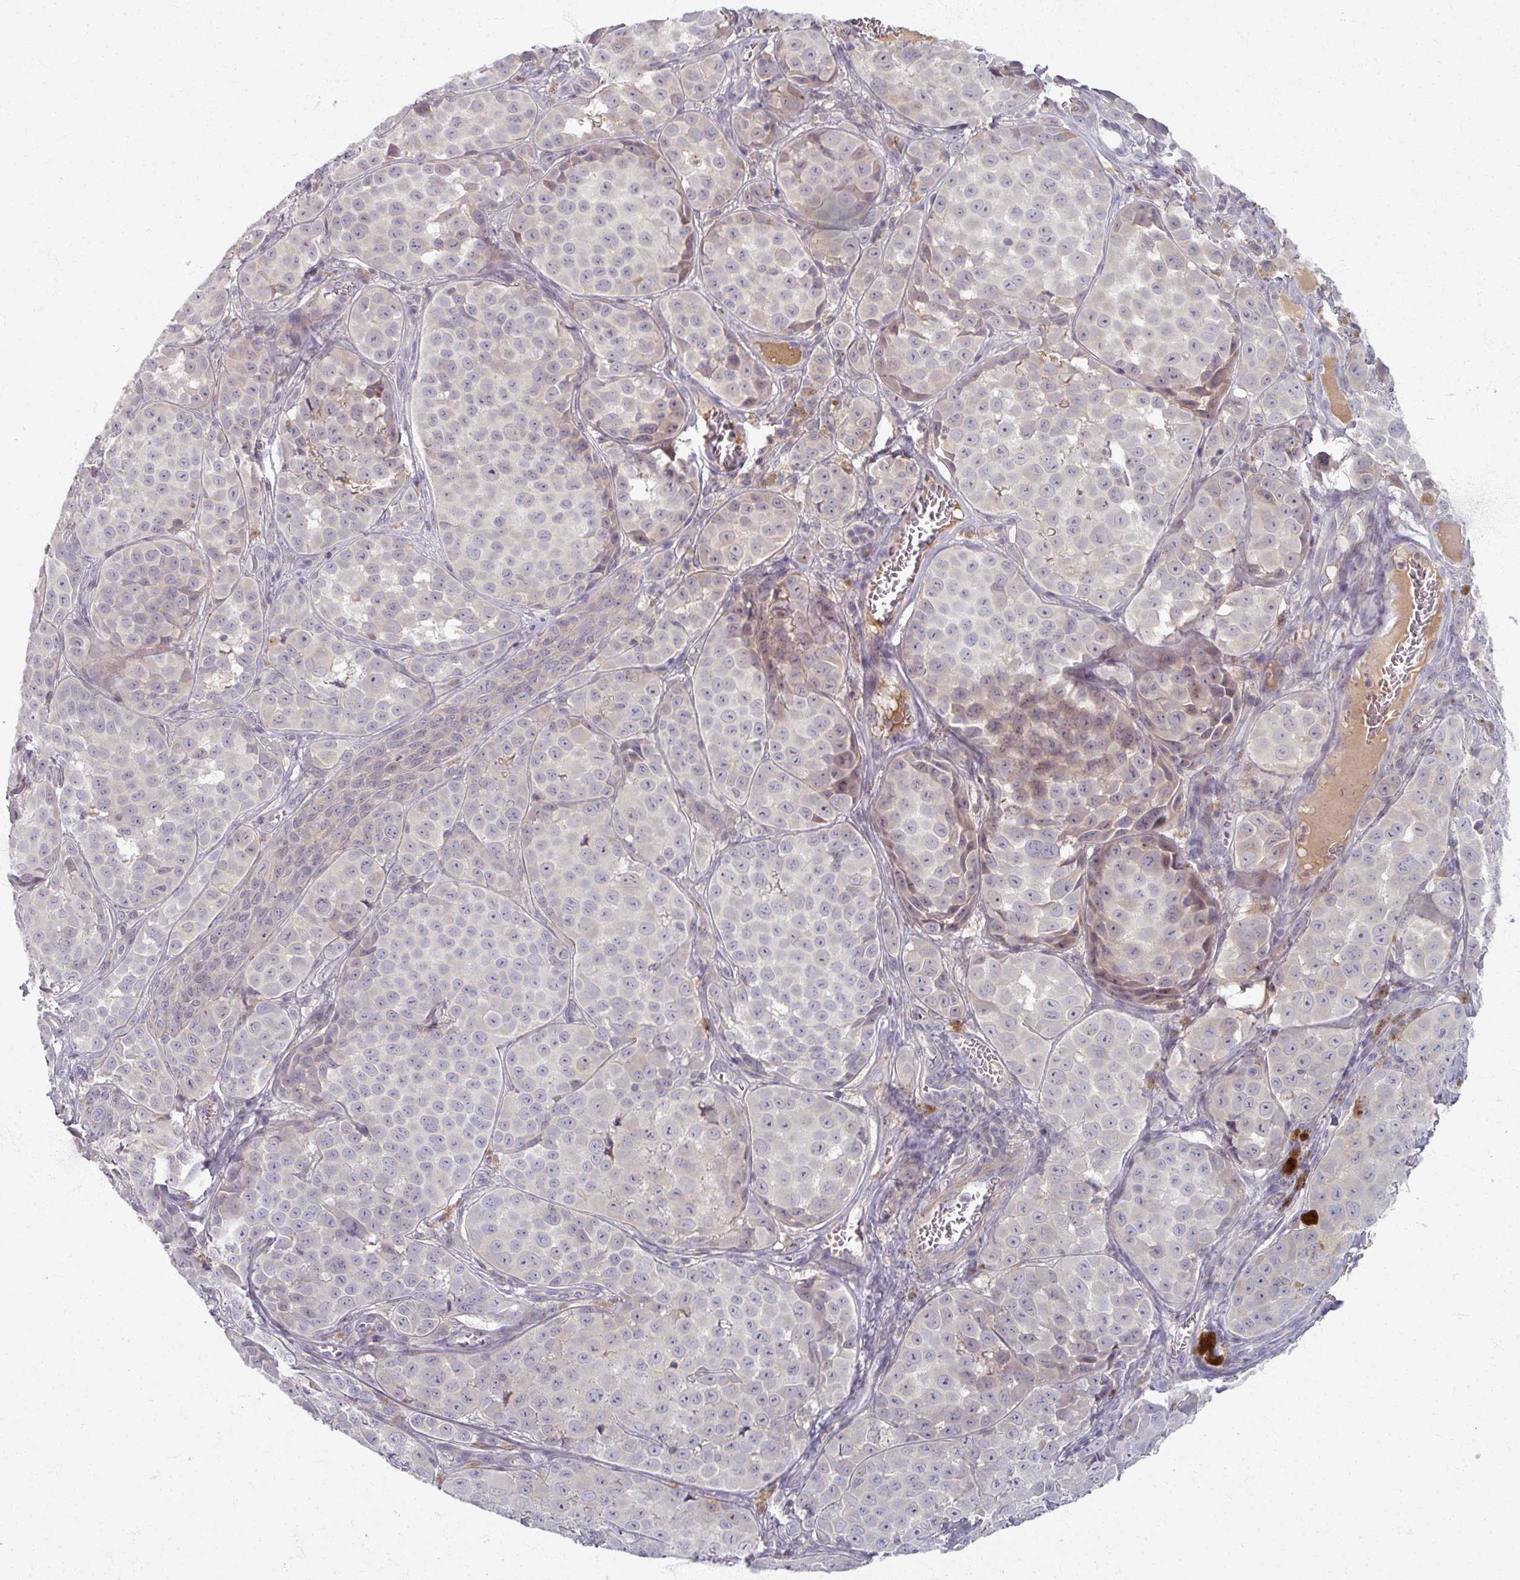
{"staining": {"intensity": "negative", "quantity": "none", "location": "none"}, "tissue": "melanoma", "cell_type": "Tumor cells", "image_type": "cancer", "snomed": [{"axis": "morphology", "description": "Malignant melanoma, NOS"}, {"axis": "topography", "description": "Skin"}], "caption": "Malignant melanoma was stained to show a protein in brown. There is no significant expression in tumor cells. (Immunohistochemistry (ihc), brightfield microscopy, high magnification).", "gene": "TTLL7", "patient": {"sex": "male", "age": 64}}